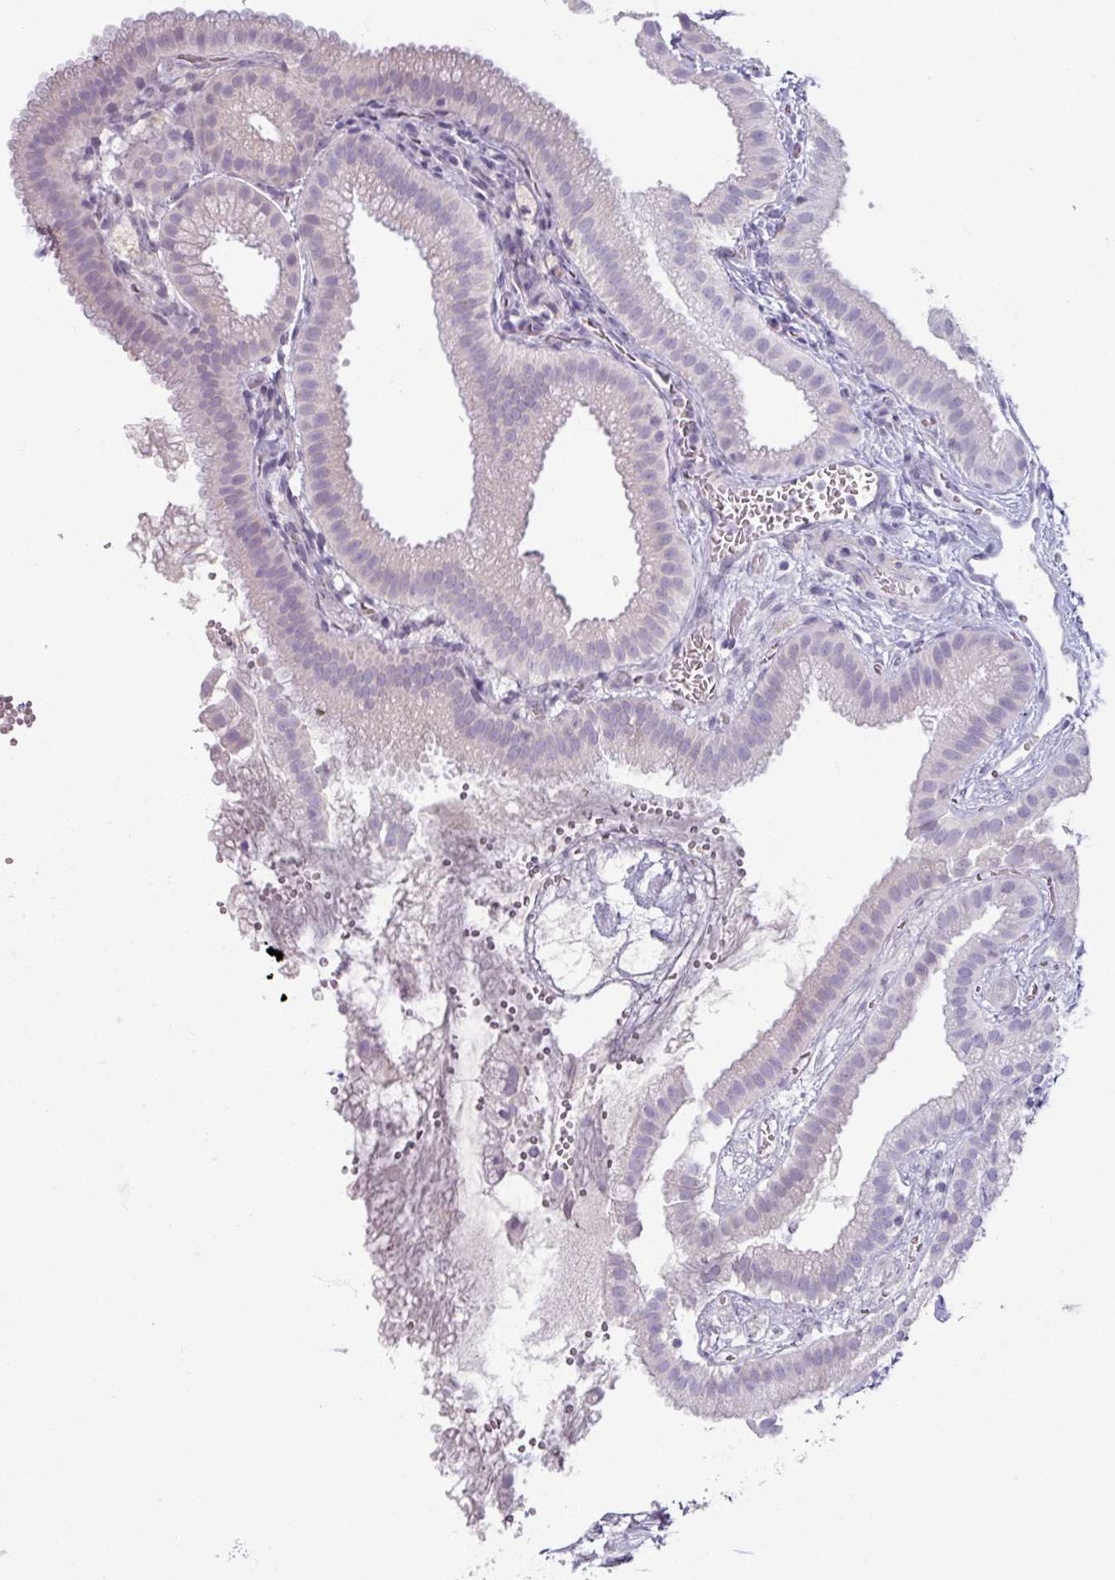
{"staining": {"intensity": "negative", "quantity": "none", "location": "none"}, "tissue": "gallbladder", "cell_type": "Glandular cells", "image_type": "normal", "snomed": [{"axis": "morphology", "description": "Normal tissue, NOS"}, {"axis": "topography", "description": "Gallbladder"}], "caption": "Immunohistochemistry image of benign gallbladder: human gallbladder stained with DAB shows no significant protein expression in glandular cells.", "gene": "SLC27A5", "patient": {"sex": "female", "age": 63}}